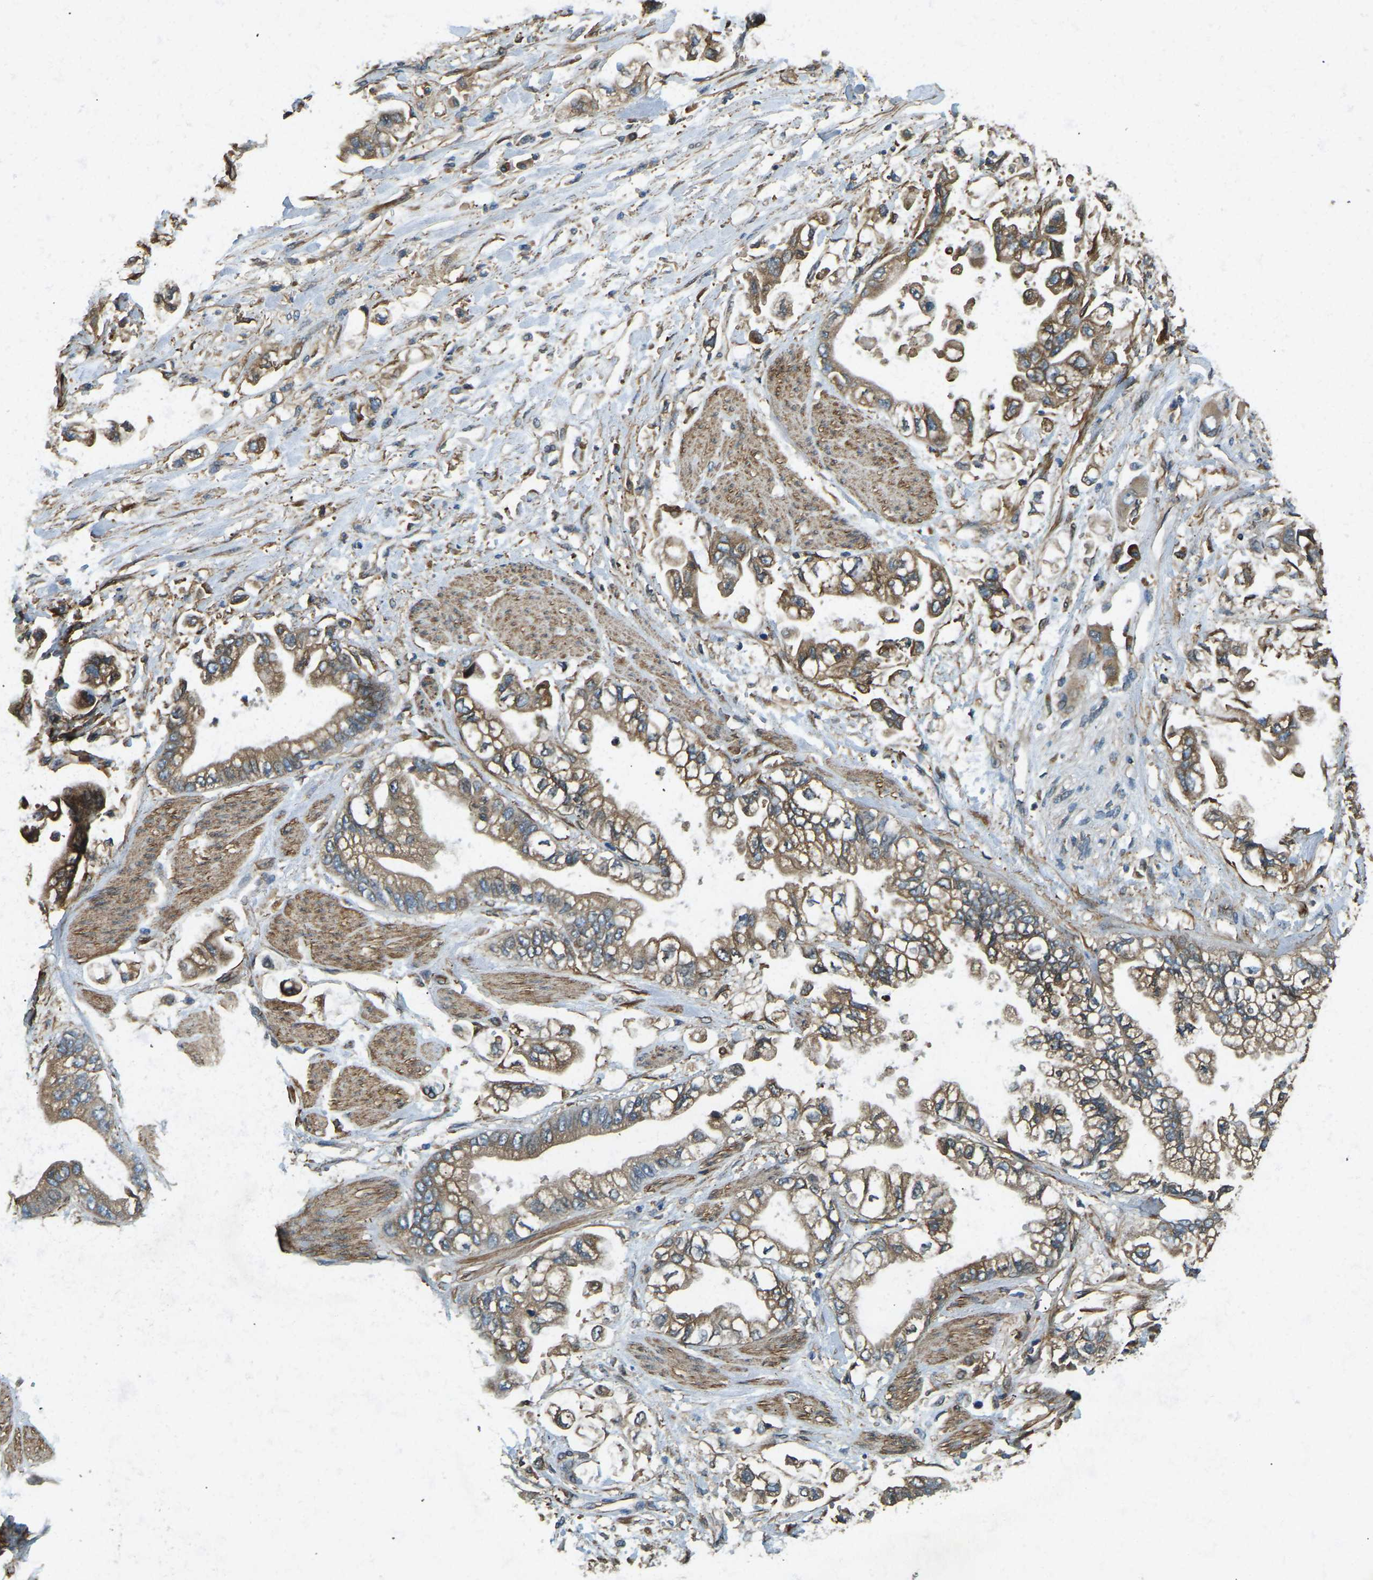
{"staining": {"intensity": "moderate", "quantity": ">75%", "location": "cytoplasmic/membranous"}, "tissue": "stomach cancer", "cell_type": "Tumor cells", "image_type": "cancer", "snomed": [{"axis": "morphology", "description": "Normal tissue, NOS"}, {"axis": "morphology", "description": "Adenocarcinoma, NOS"}, {"axis": "topography", "description": "Stomach"}], "caption": "Immunohistochemical staining of adenocarcinoma (stomach) exhibits moderate cytoplasmic/membranous protein expression in about >75% of tumor cells.", "gene": "ERGIC1", "patient": {"sex": "male", "age": 62}}